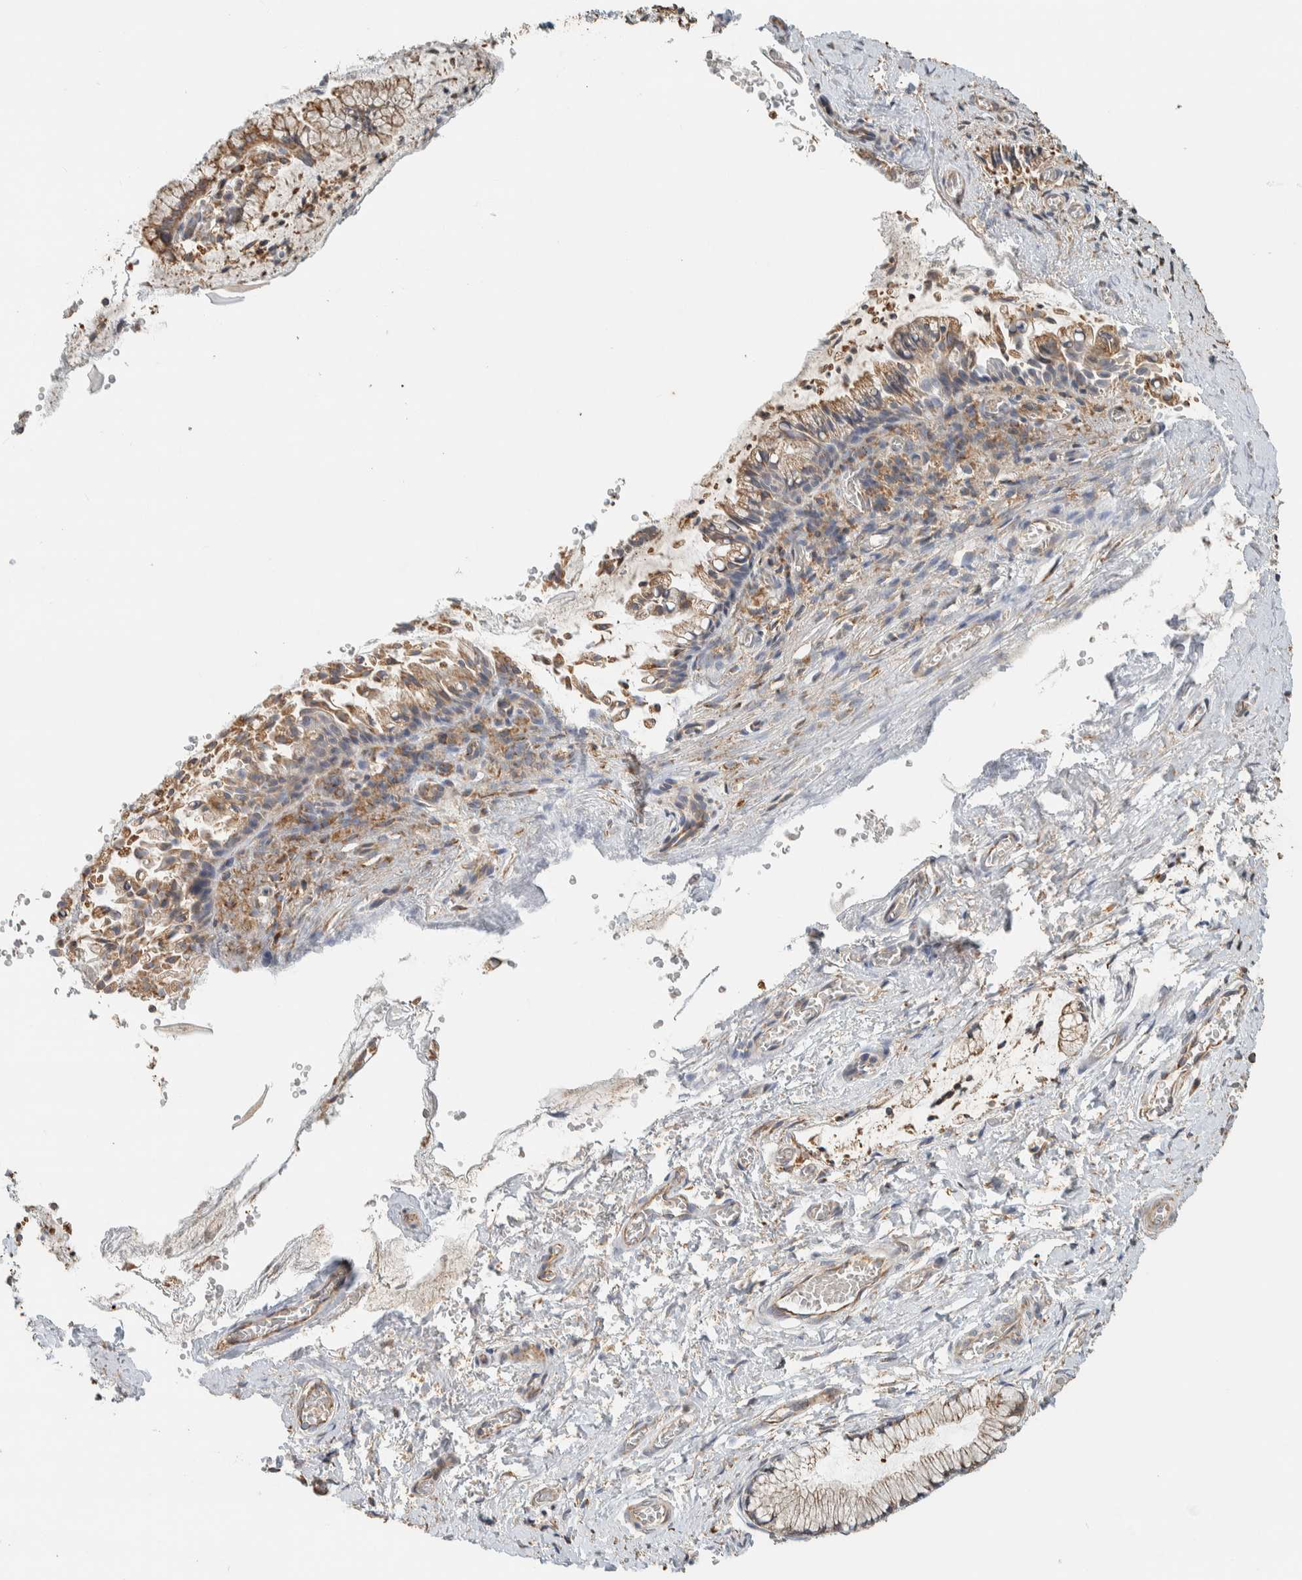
{"staining": {"intensity": "moderate", "quantity": ">75%", "location": "cytoplasmic/membranous"}, "tissue": "cervix", "cell_type": "Glandular cells", "image_type": "normal", "snomed": [{"axis": "morphology", "description": "Normal tissue, NOS"}, {"axis": "topography", "description": "Cervix"}], "caption": "This is an image of immunohistochemistry (IHC) staining of normal cervix, which shows moderate expression in the cytoplasmic/membranous of glandular cells.", "gene": "RAB11FIP1", "patient": {"sex": "female", "age": 55}}